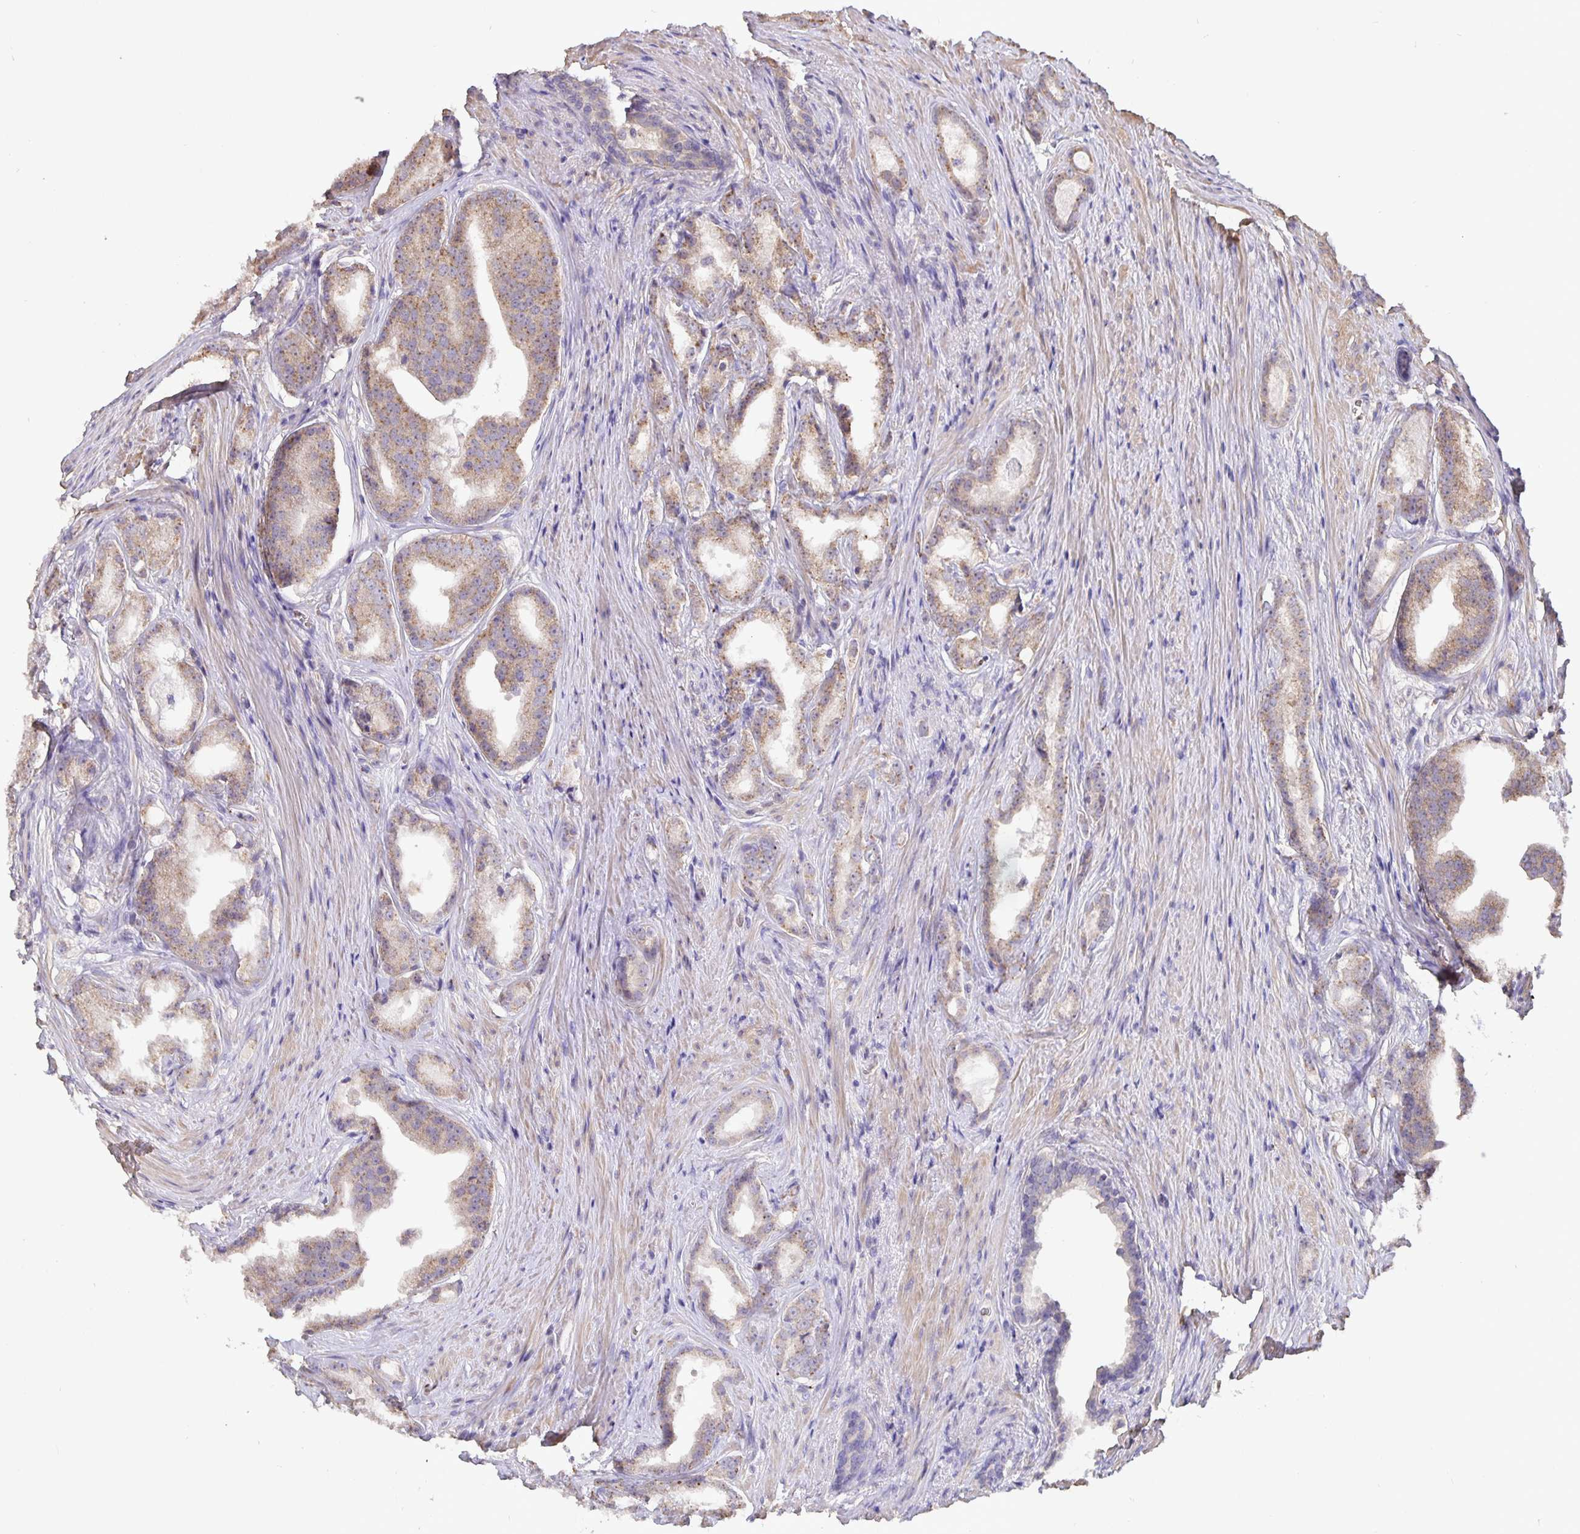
{"staining": {"intensity": "weak", "quantity": ">75%", "location": "cytoplasmic/membranous"}, "tissue": "prostate cancer", "cell_type": "Tumor cells", "image_type": "cancer", "snomed": [{"axis": "morphology", "description": "Adenocarcinoma, Low grade"}, {"axis": "topography", "description": "Prostate"}], "caption": "Protein expression analysis of low-grade adenocarcinoma (prostate) exhibits weak cytoplasmic/membranous positivity in approximately >75% of tumor cells.", "gene": "TMEM71", "patient": {"sex": "male", "age": 65}}